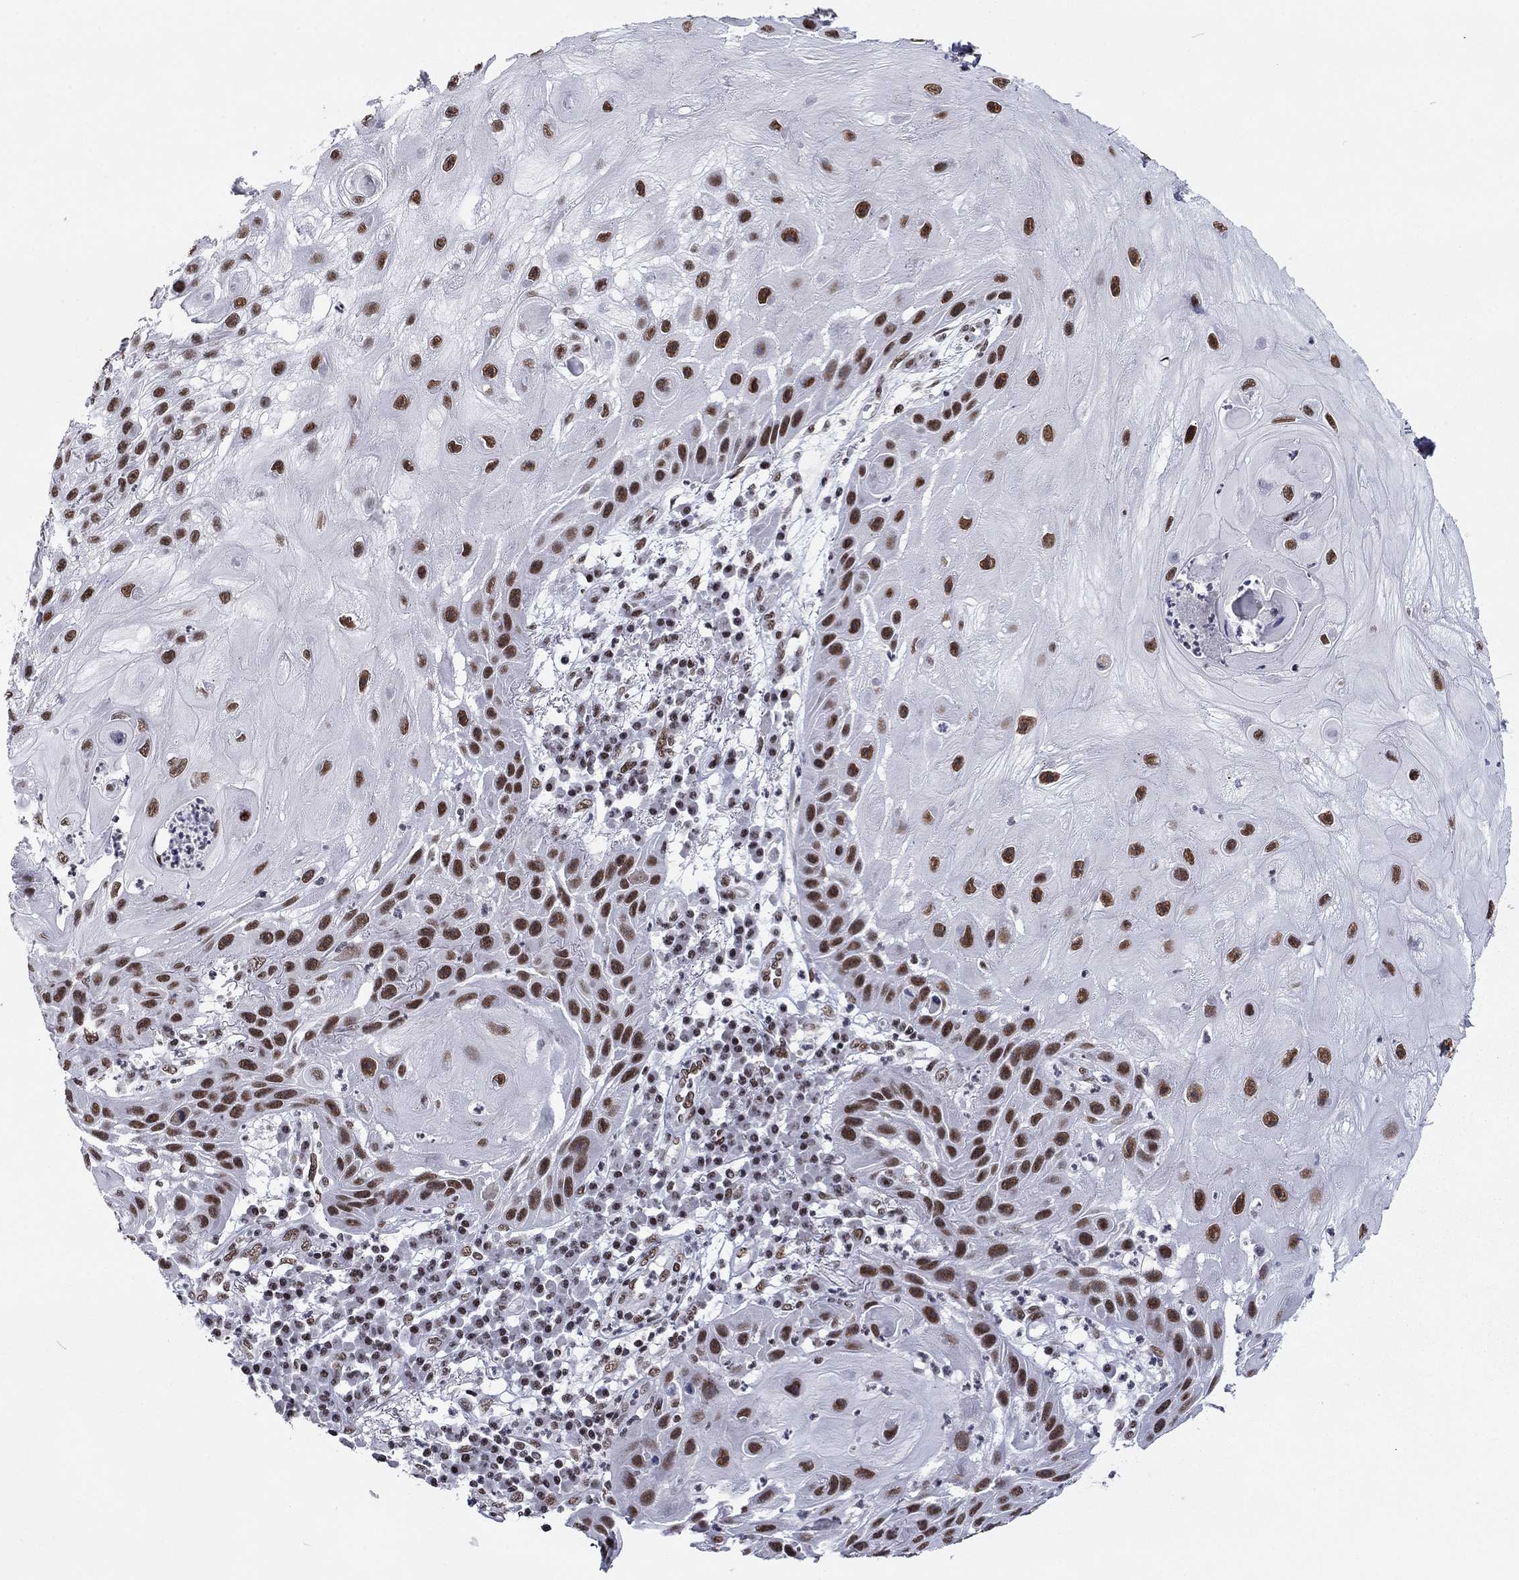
{"staining": {"intensity": "strong", "quantity": ">75%", "location": "nuclear"}, "tissue": "skin cancer", "cell_type": "Tumor cells", "image_type": "cancer", "snomed": [{"axis": "morphology", "description": "Normal tissue, NOS"}, {"axis": "morphology", "description": "Squamous cell carcinoma, NOS"}, {"axis": "topography", "description": "Skin"}], "caption": "Tumor cells exhibit high levels of strong nuclear positivity in approximately >75% of cells in human squamous cell carcinoma (skin).", "gene": "ETV5", "patient": {"sex": "male", "age": 79}}